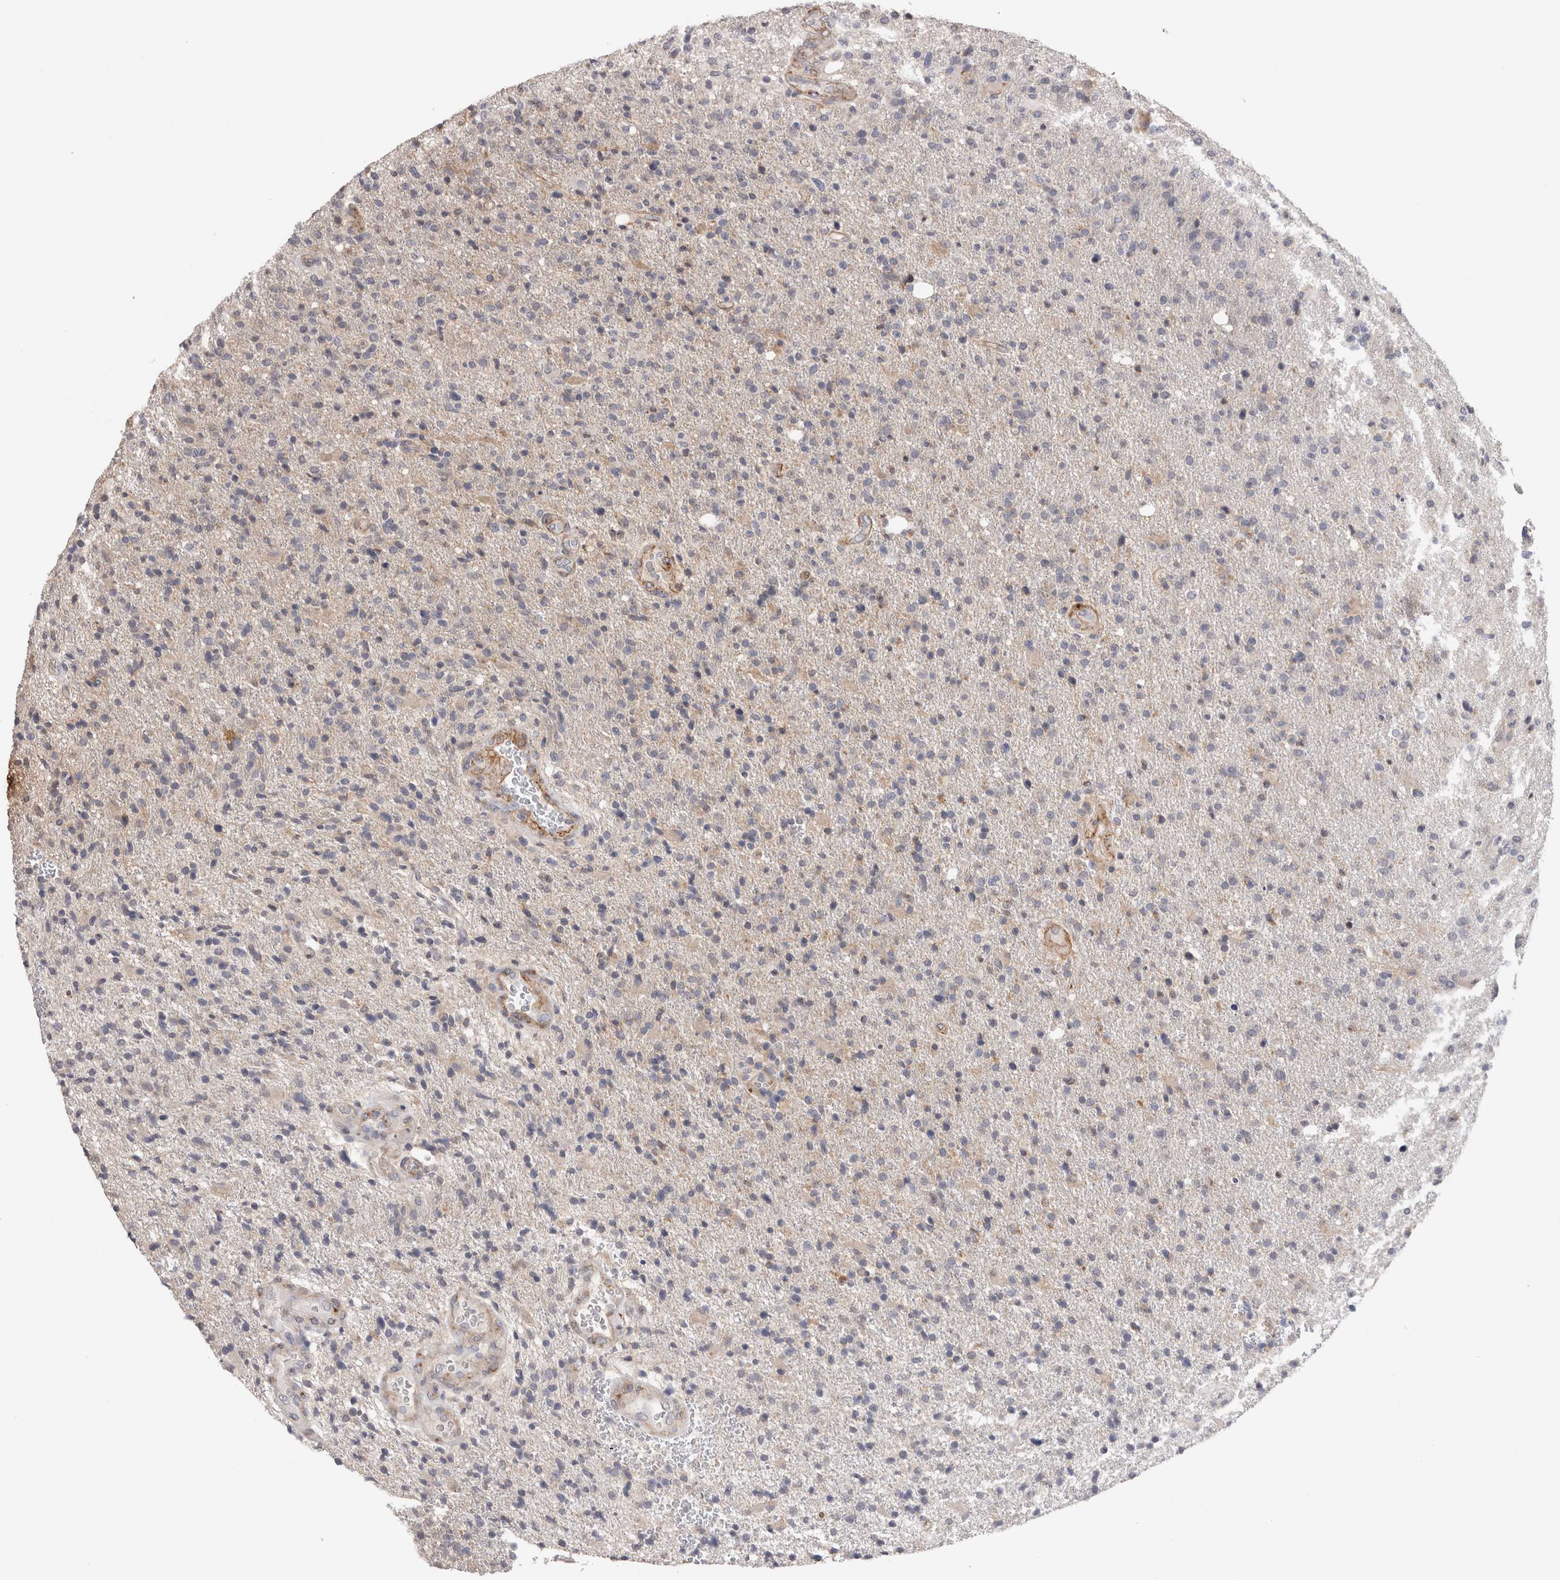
{"staining": {"intensity": "negative", "quantity": "none", "location": "none"}, "tissue": "glioma", "cell_type": "Tumor cells", "image_type": "cancer", "snomed": [{"axis": "morphology", "description": "Glioma, malignant, High grade"}, {"axis": "topography", "description": "Brain"}], "caption": "Tumor cells show no significant protein expression in high-grade glioma (malignant). The staining is performed using DAB brown chromogen with nuclei counter-stained in using hematoxylin.", "gene": "CDH6", "patient": {"sex": "male", "age": 72}}